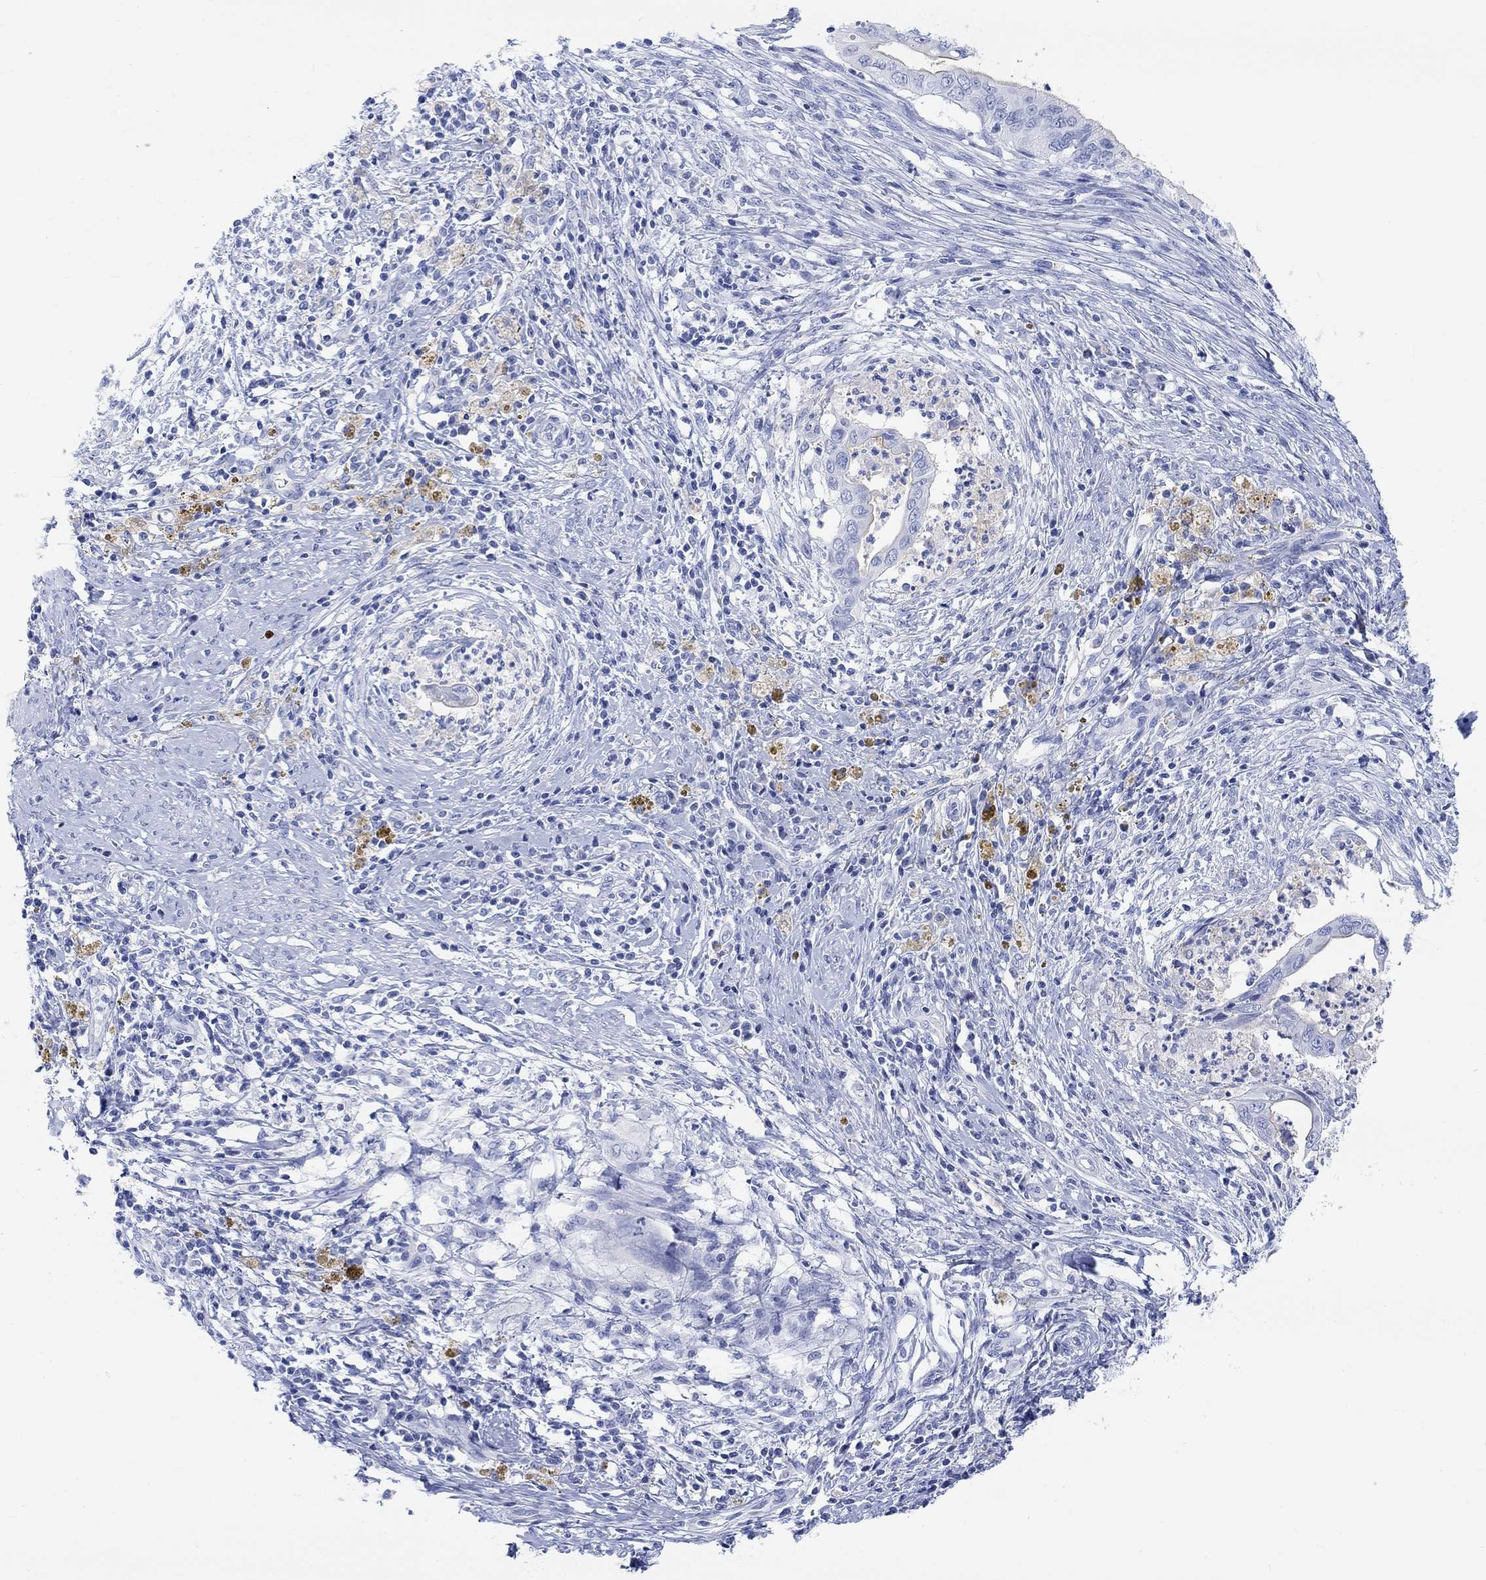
{"staining": {"intensity": "weak", "quantity": "<25%", "location": "cytoplasmic/membranous"}, "tissue": "cervical cancer", "cell_type": "Tumor cells", "image_type": "cancer", "snomed": [{"axis": "morphology", "description": "Adenocarcinoma, NOS"}, {"axis": "topography", "description": "Cervix"}], "caption": "Immunohistochemical staining of human cervical cancer (adenocarcinoma) exhibits no significant staining in tumor cells. The staining is performed using DAB brown chromogen with nuclei counter-stained in using hematoxylin.", "gene": "XIRP2", "patient": {"sex": "female", "age": 42}}